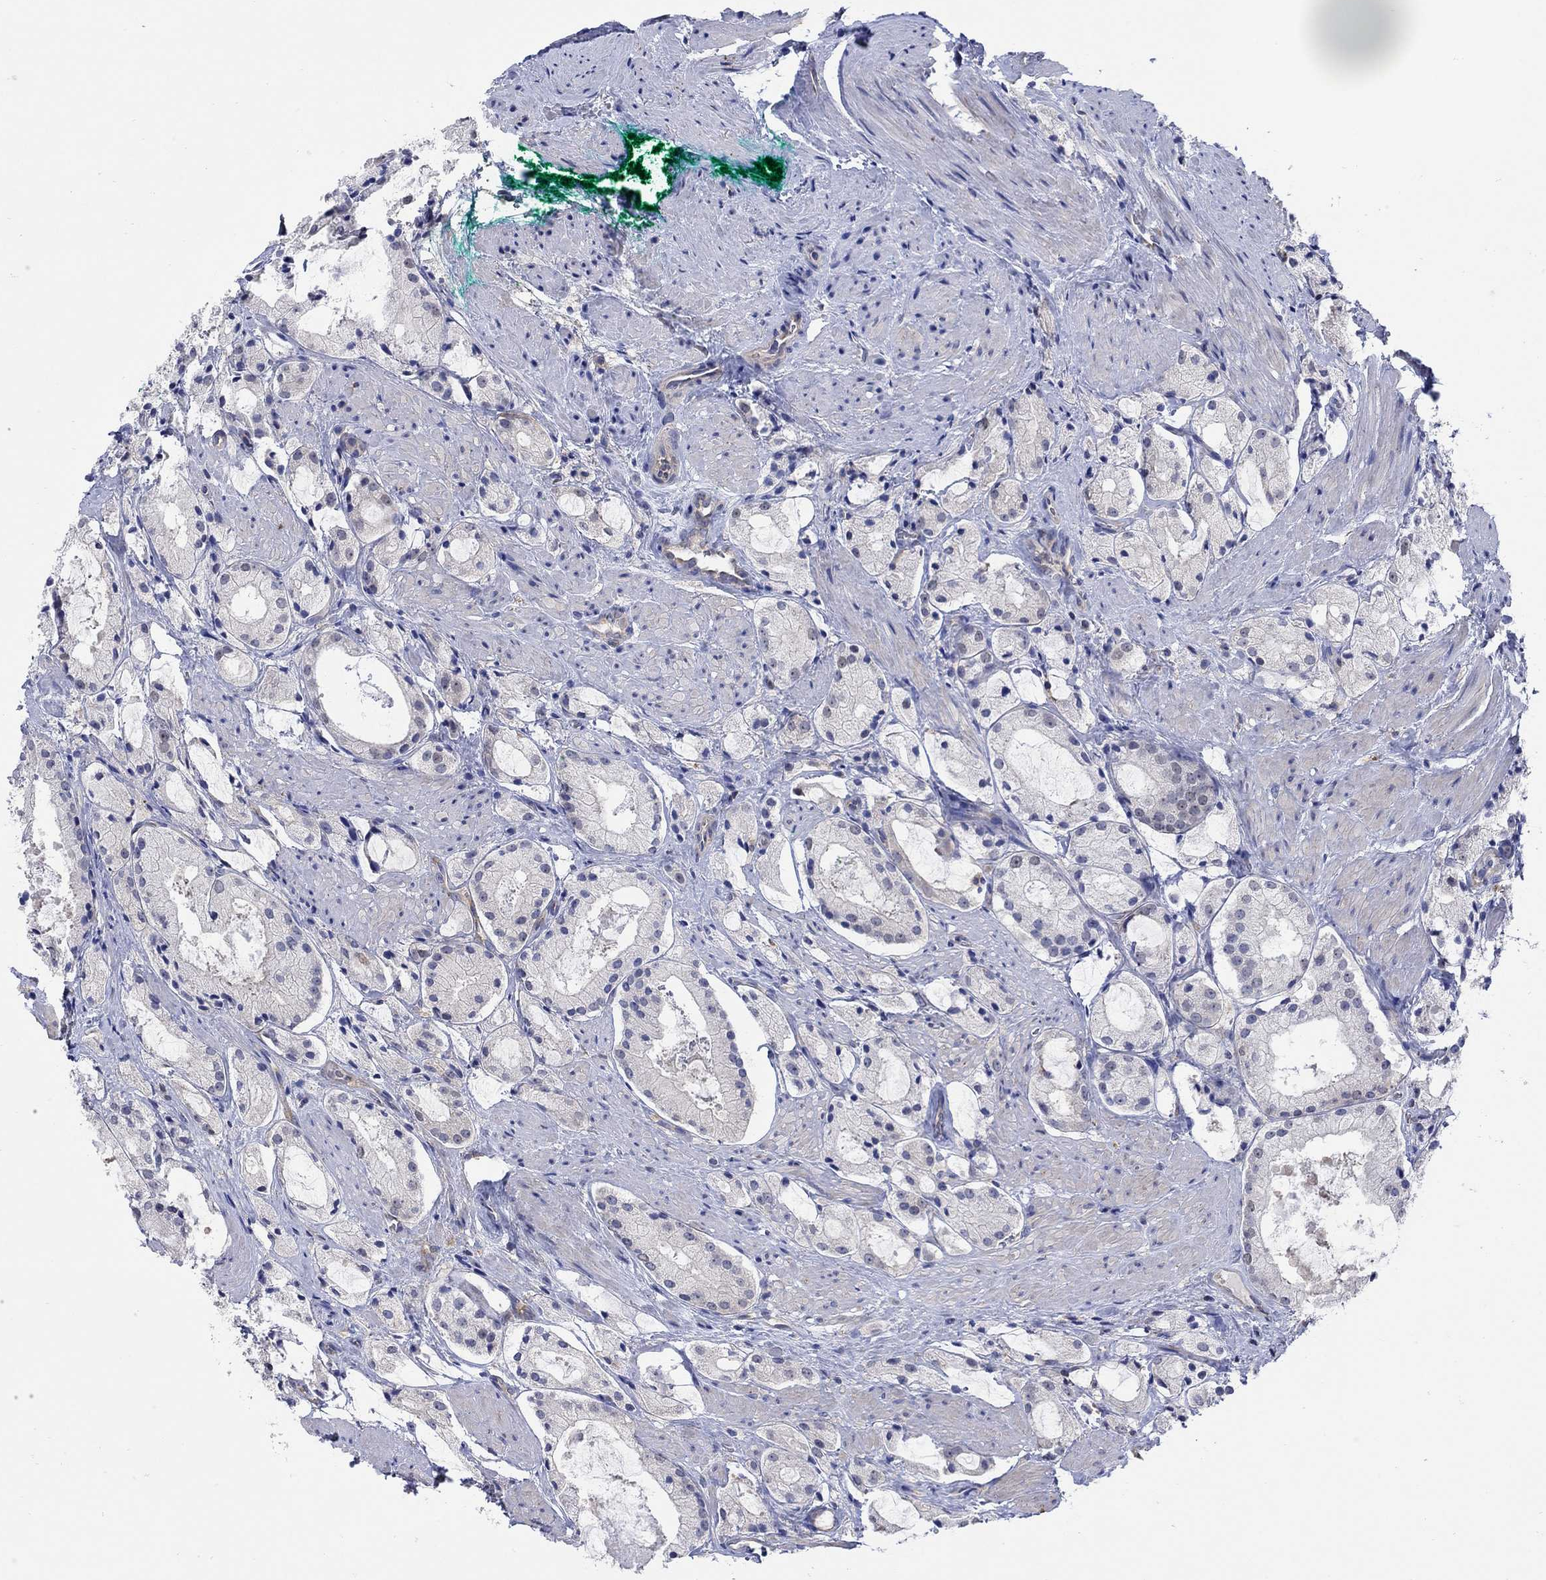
{"staining": {"intensity": "negative", "quantity": "none", "location": "none"}, "tissue": "prostate cancer", "cell_type": "Tumor cells", "image_type": "cancer", "snomed": [{"axis": "morphology", "description": "Adenocarcinoma, NOS"}, {"axis": "morphology", "description": "Adenocarcinoma, High grade"}, {"axis": "topography", "description": "Prostate"}], "caption": "IHC of human prostate cancer (adenocarcinoma) reveals no staining in tumor cells.", "gene": "TEKT3", "patient": {"sex": "male", "age": 64}}